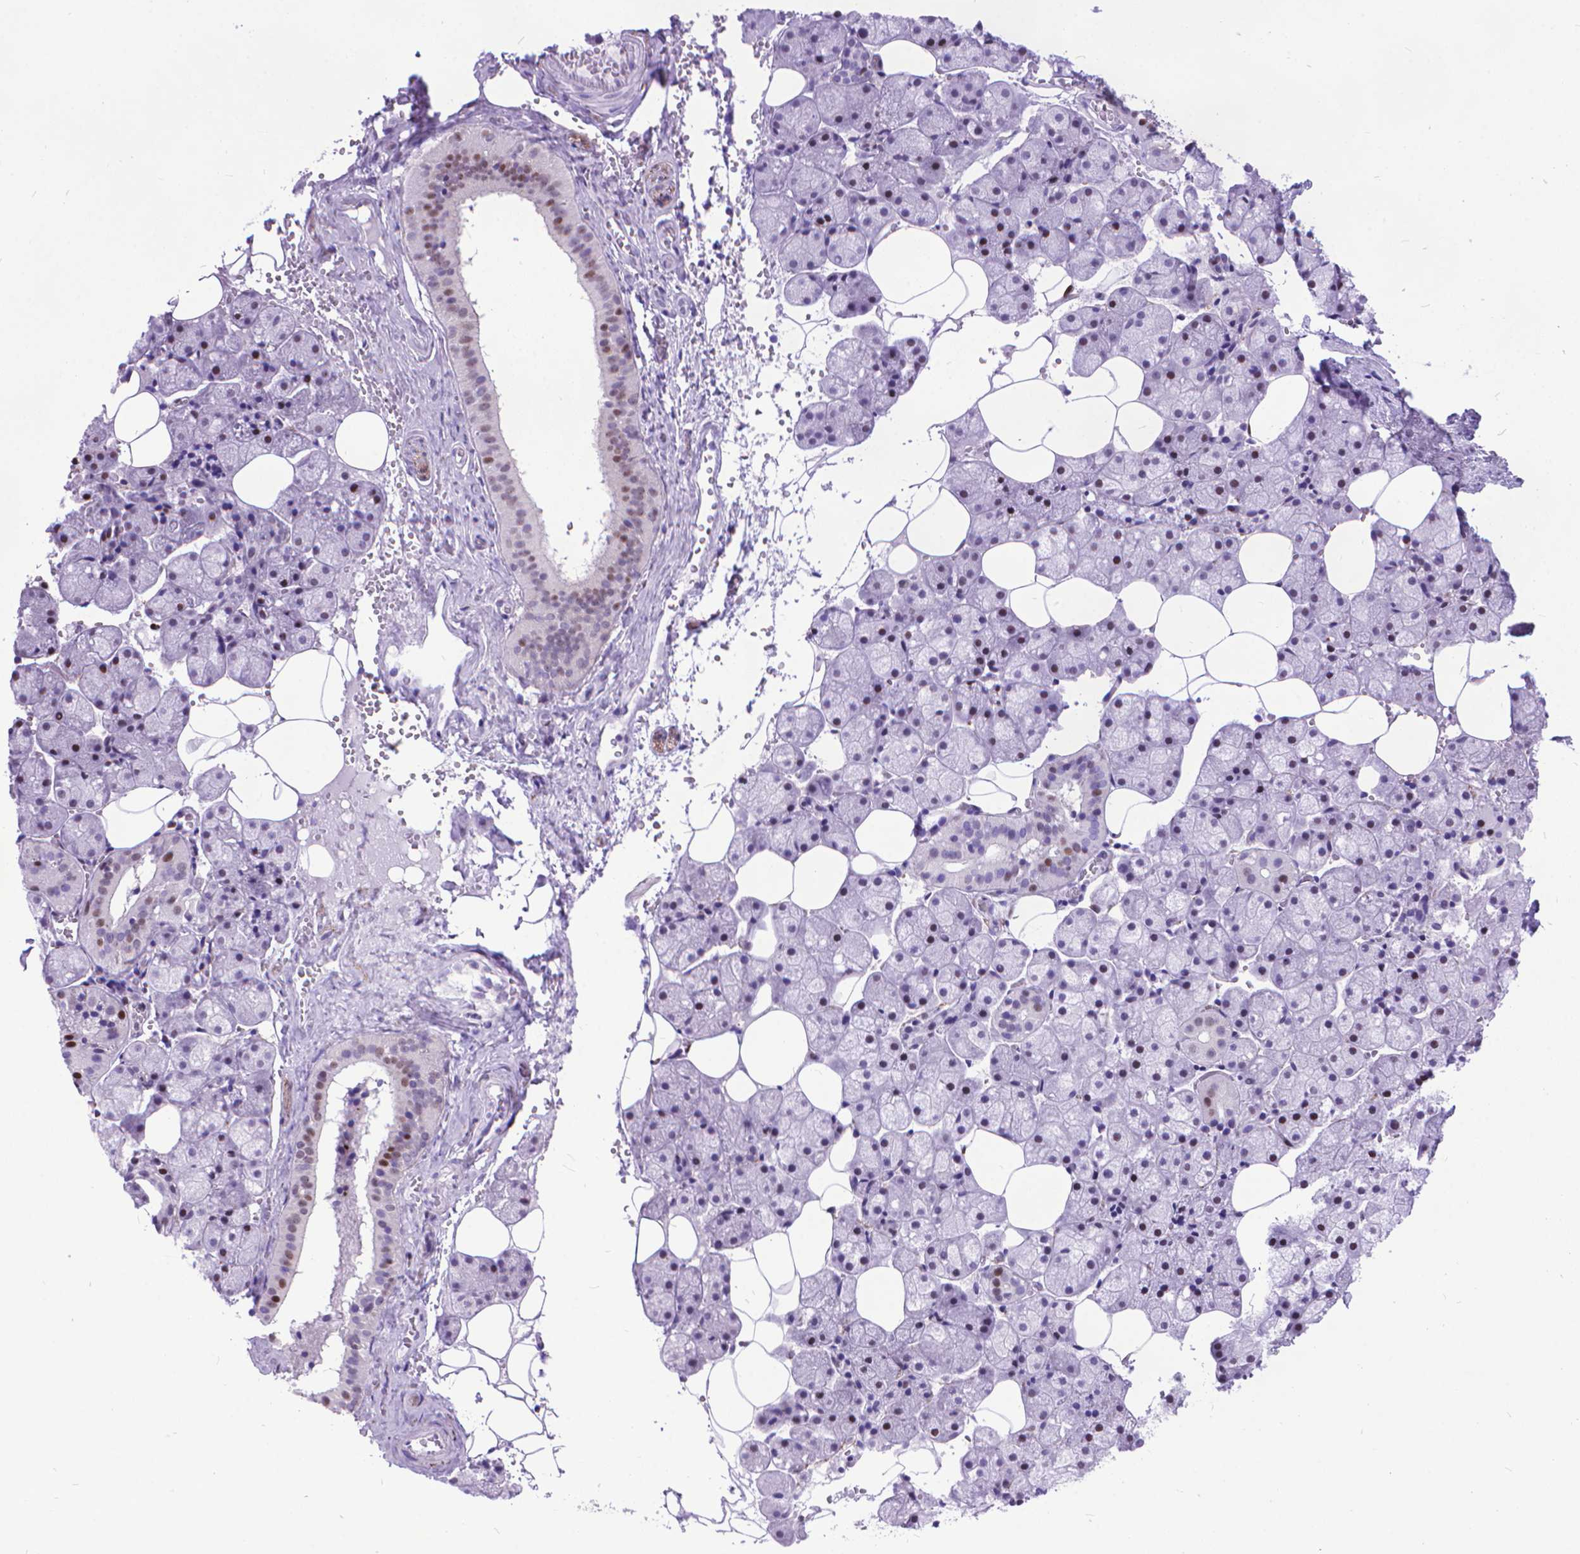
{"staining": {"intensity": "moderate", "quantity": "25%-75%", "location": "nuclear"}, "tissue": "salivary gland", "cell_type": "Glandular cells", "image_type": "normal", "snomed": [{"axis": "morphology", "description": "Normal tissue, NOS"}, {"axis": "topography", "description": "Salivary gland"}], "caption": "IHC micrograph of unremarkable salivary gland: human salivary gland stained using immunohistochemistry (IHC) reveals medium levels of moderate protein expression localized specifically in the nuclear of glandular cells, appearing as a nuclear brown color.", "gene": "POLE4", "patient": {"sex": "male", "age": 38}}